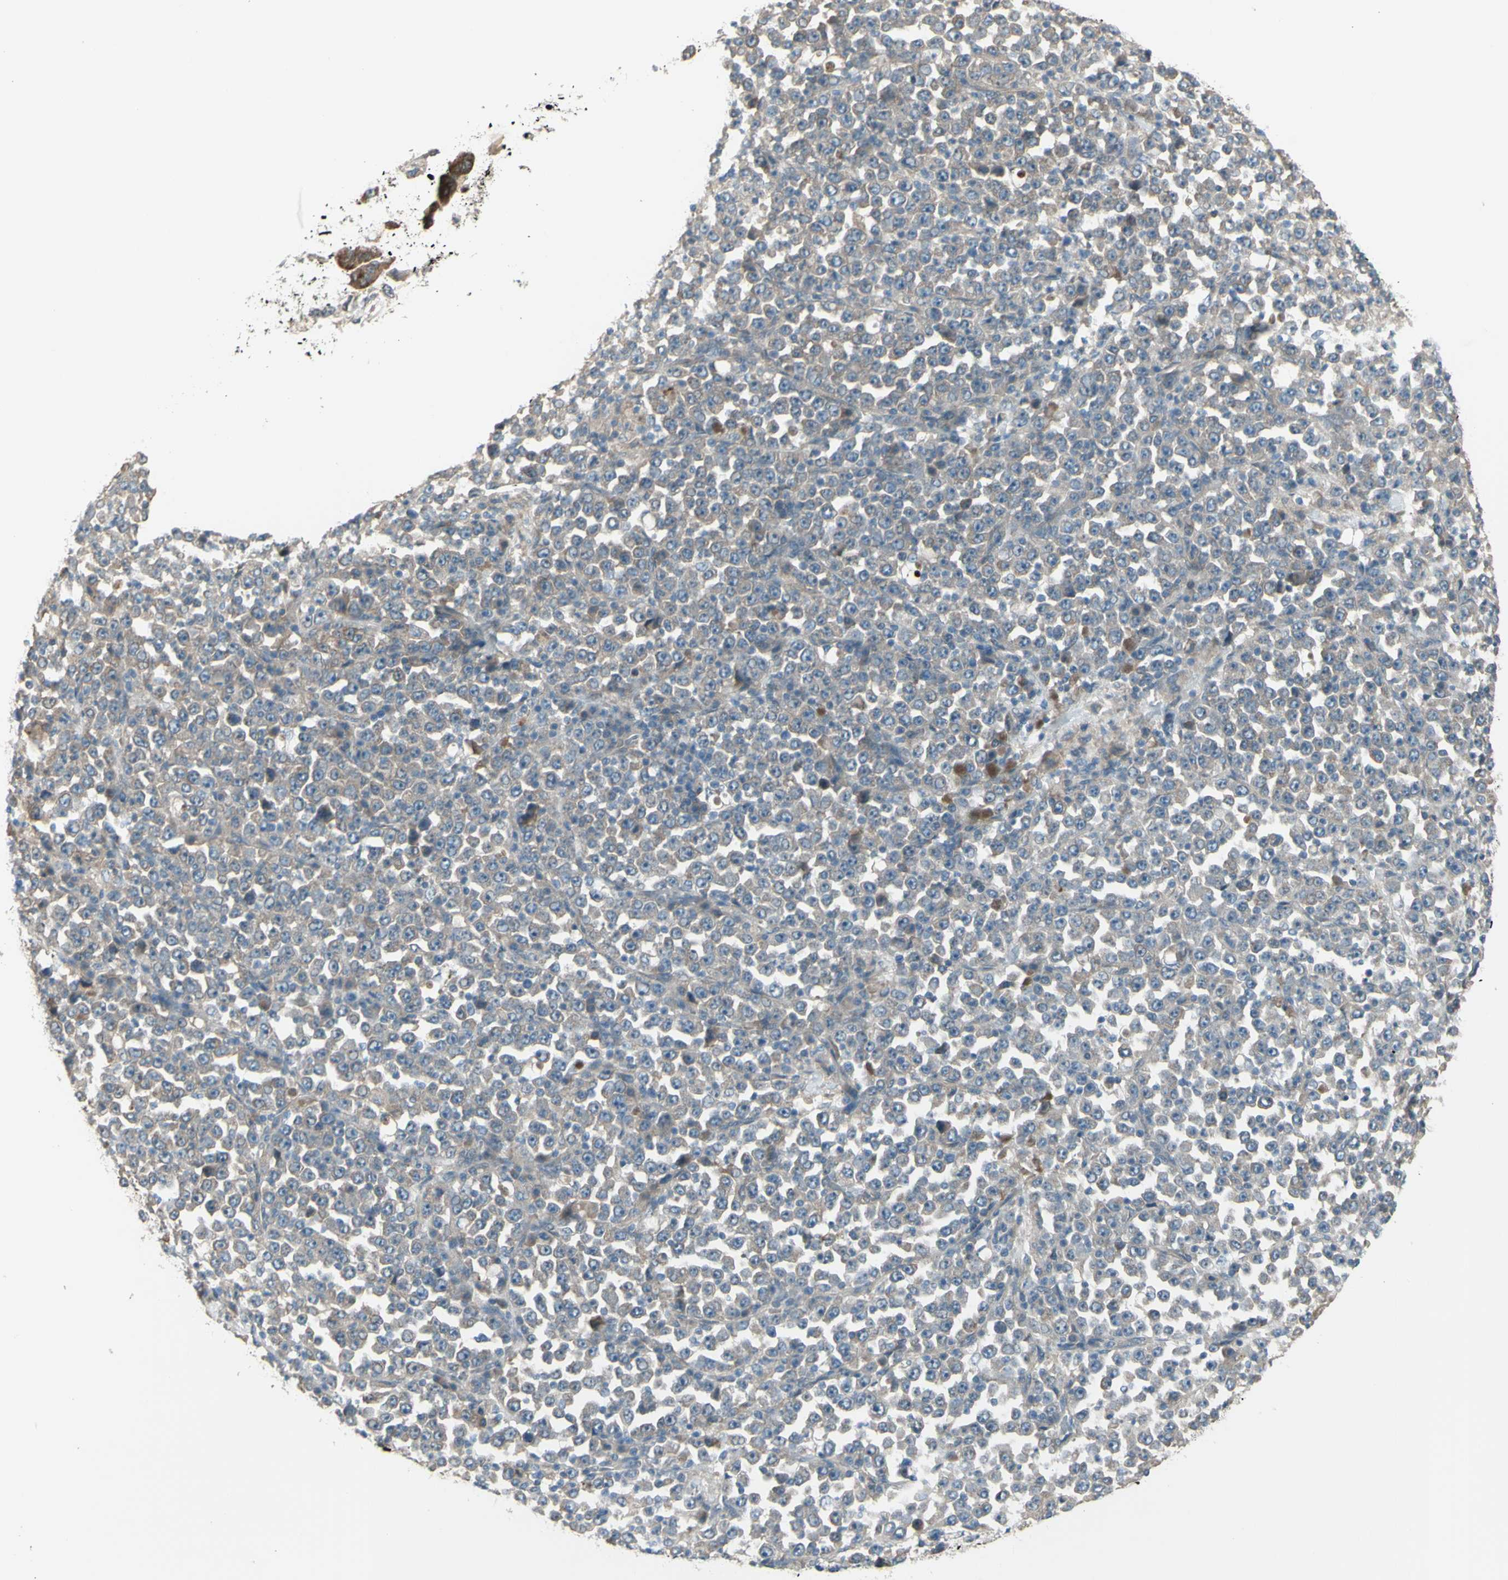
{"staining": {"intensity": "weak", "quantity": ">75%", "location": "cytoplasmic/membranous"}, "tissue": "stomach cancer", "cell_type": "Tumor cells", "image_type": "cancer", "snomed": [{"axis": "morphology", "description": "Normal tissue, NOS"}, {"axis": "morphology", "description": "Adenocarcinoma, NOS"}, {"axis": "topography", "description": "Stomach, upper"}, {"axis": "topography", "description": "Stomach"}], "caption": "A micrograph showing weak cytoplasmic/membranous expression in about >75% of tumor cells in adenocarcinoma (stomach), as visualized by brown immunohistochemical staining.", "gene": "NAXD", "patient": {"sex": "male", "age": 59}}